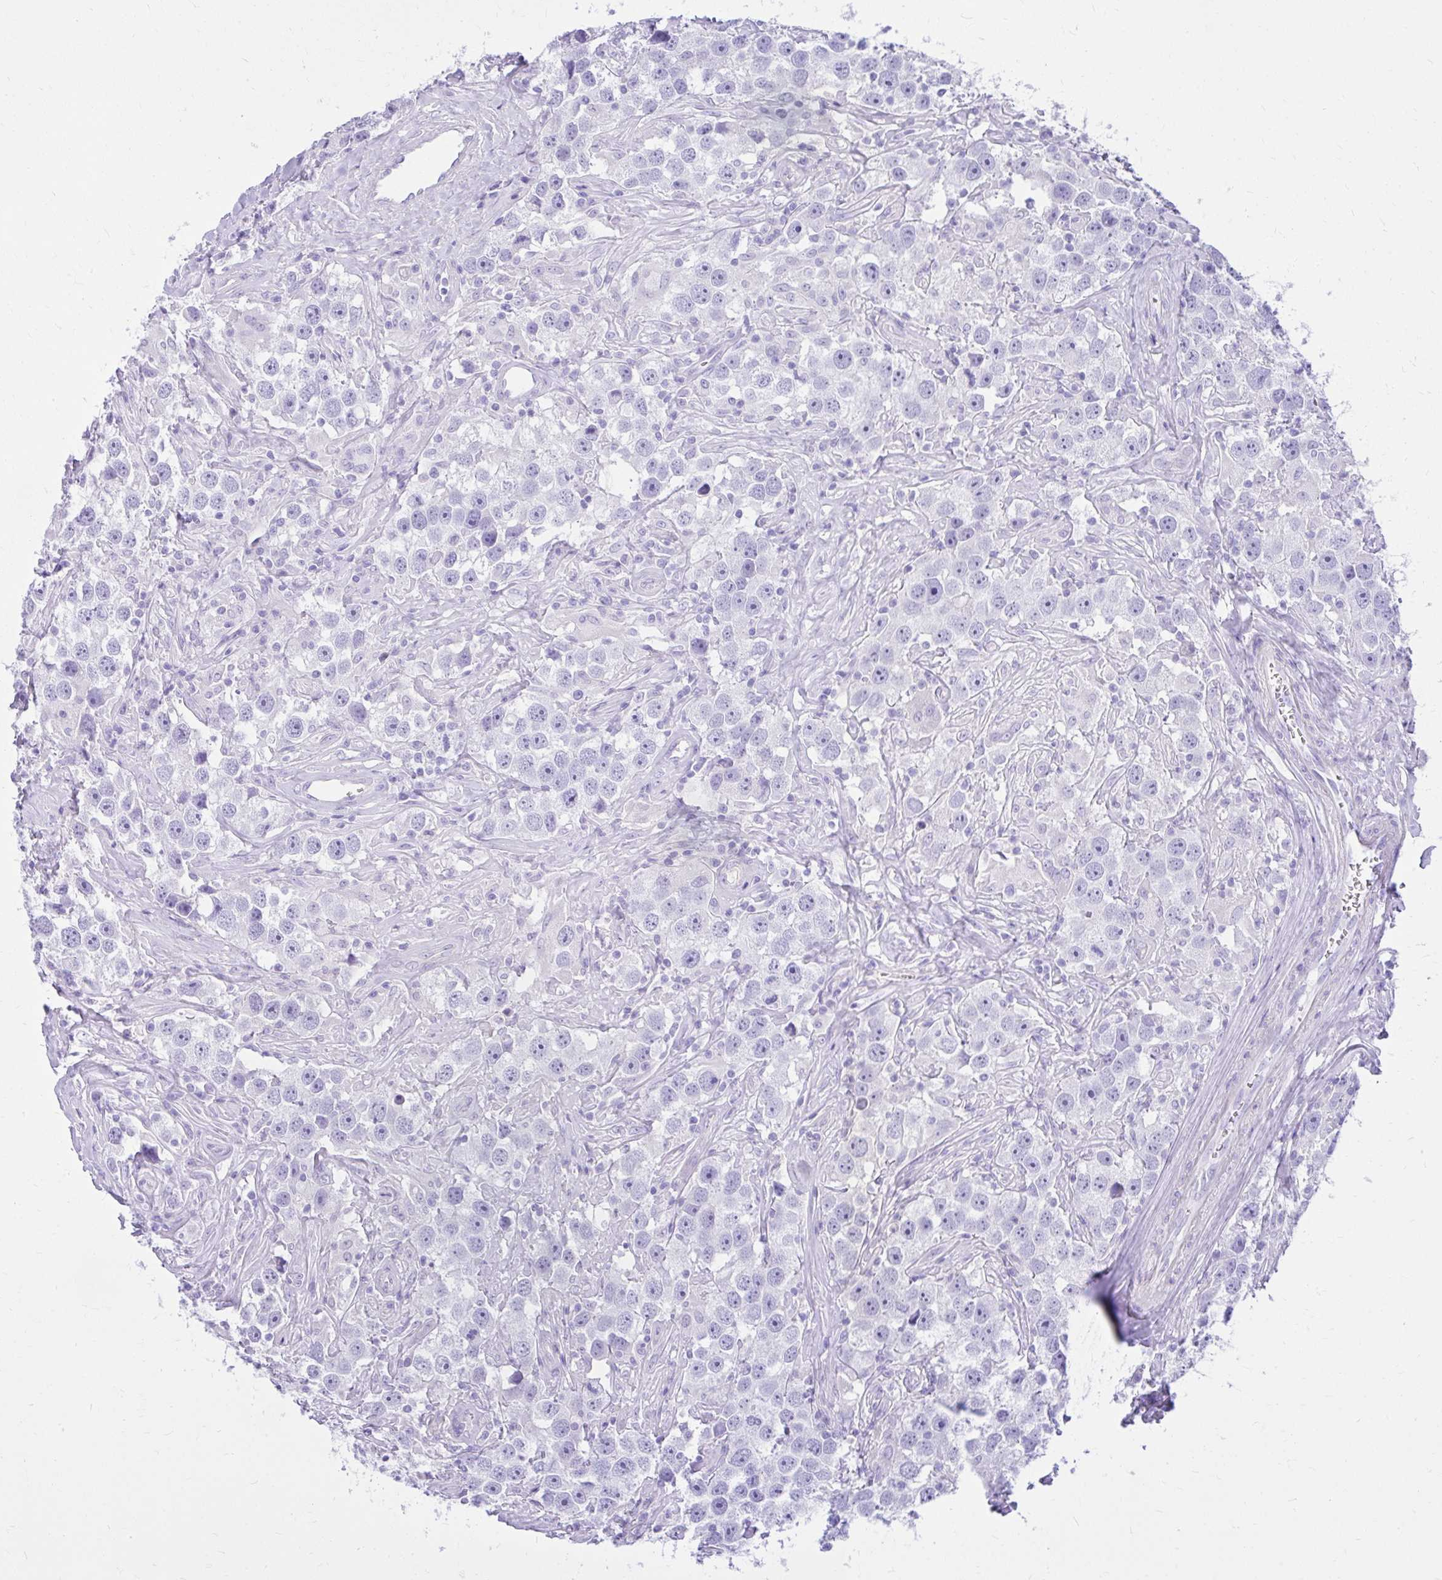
{"staining": {"intensity": "negative", "quantity": "none", "location": "none"}, "tissue": "testis cancer", "cell_type": "Tumor cells", "image_type": "cancer", "snomed": [{"axis": "morphology", "description": "Seminoma, NOS"}, {"axis": "topography", "description": "Testis"}], "caption": "High magnification brightfield microscopy of testis cancer stained with DAB (brown) and counterstained with hematoxylin (blue): tumor cells show no significant expression.", "gene": "PELI3", "patient": {"sex": "male", "age": 49}}